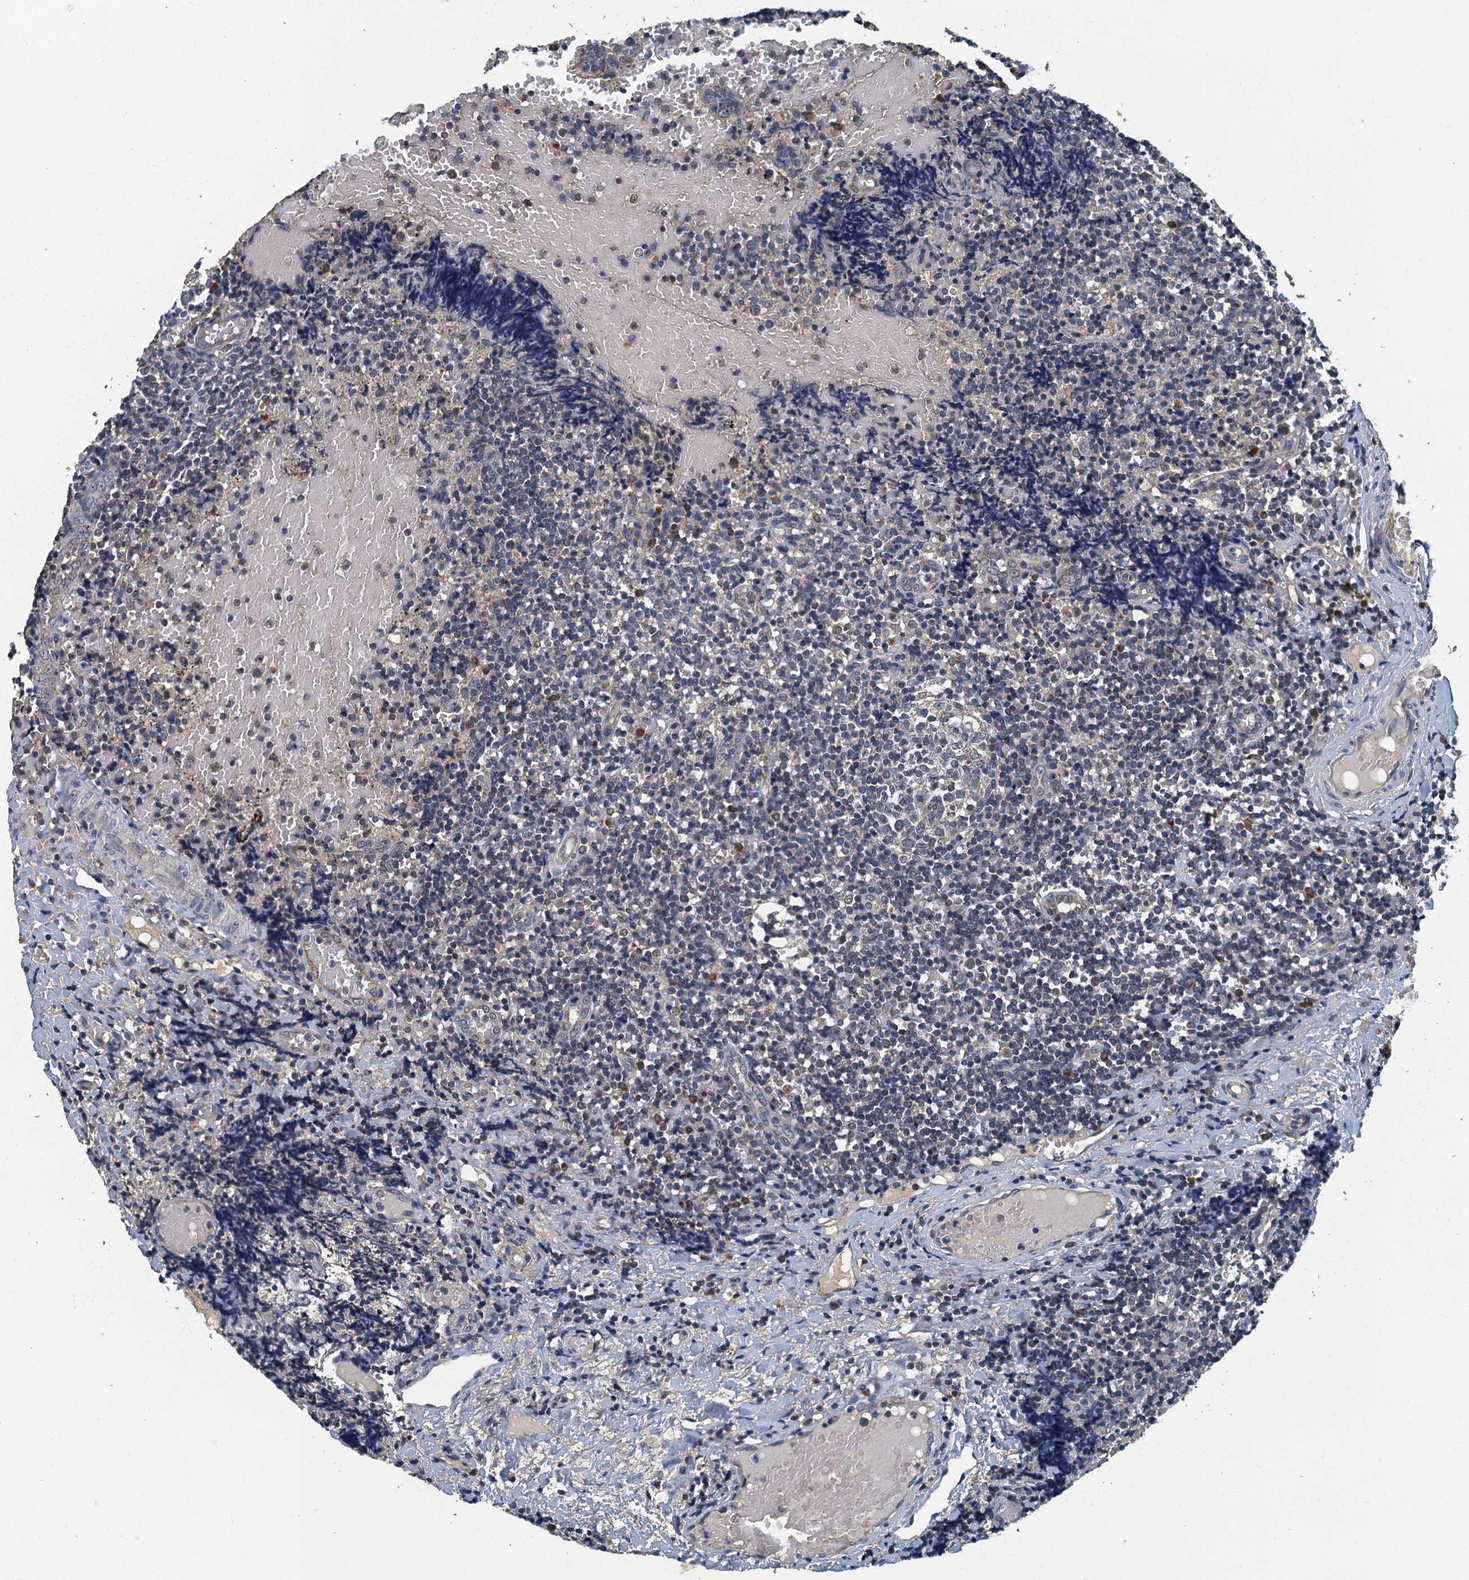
{"staining": {"intensity": "negative", "quantity": "none", "location": "none"}, "tissue": "tonsil", "cell_type": "Germinal center cells", "image_type": "normal", "snomed": [{"axis": "morphology", "description": "Normal tissue, NOS"}, {"axis": "topography", "description": "Tonsil"}], "caption": "IHC of normal human tonsil shows no positivity in germinal center cells.", "gene": "DDX49", "patient": {"sex": "female", "age": 19}}